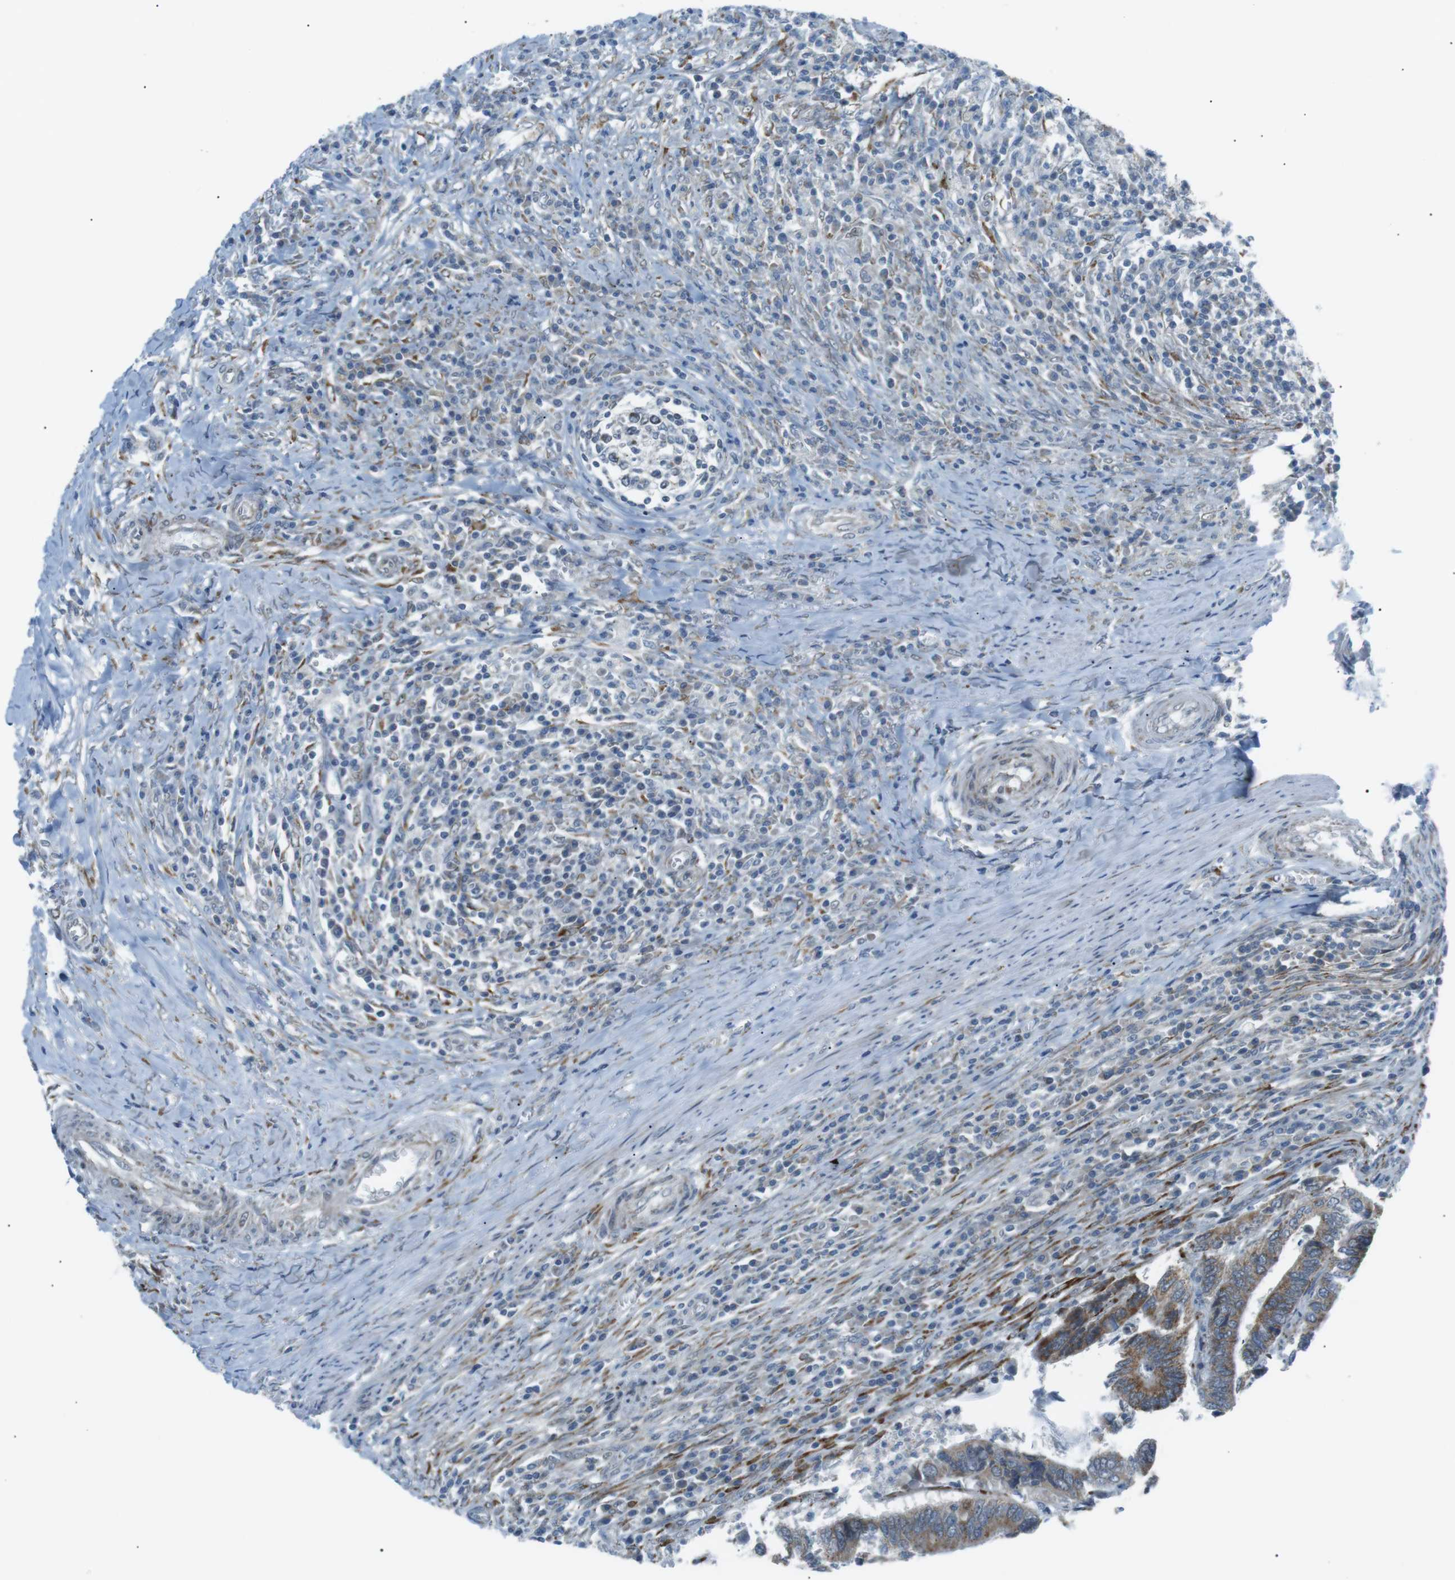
{"staining": {"intensity": "moderate", "quantity": ">75%", "location": "cytoplasmic/membranous"}, "tissue": "colorectal cancer", "cell_type": "Tumor cells", "image_type": "cancer", "snomed": [{"axis": "morphology", "description": "Adenocarcinoma, NOS"}, {"axis": "topography", "description": "Colon"}], "caption": "Immunohistochemical staining of colorectal cancer displays moderate cytoplasmic/membranous protein staining in about >75% of tumor cells.", "gene": "ARID5B", "patient": {"sex": "male", "age": 72}}